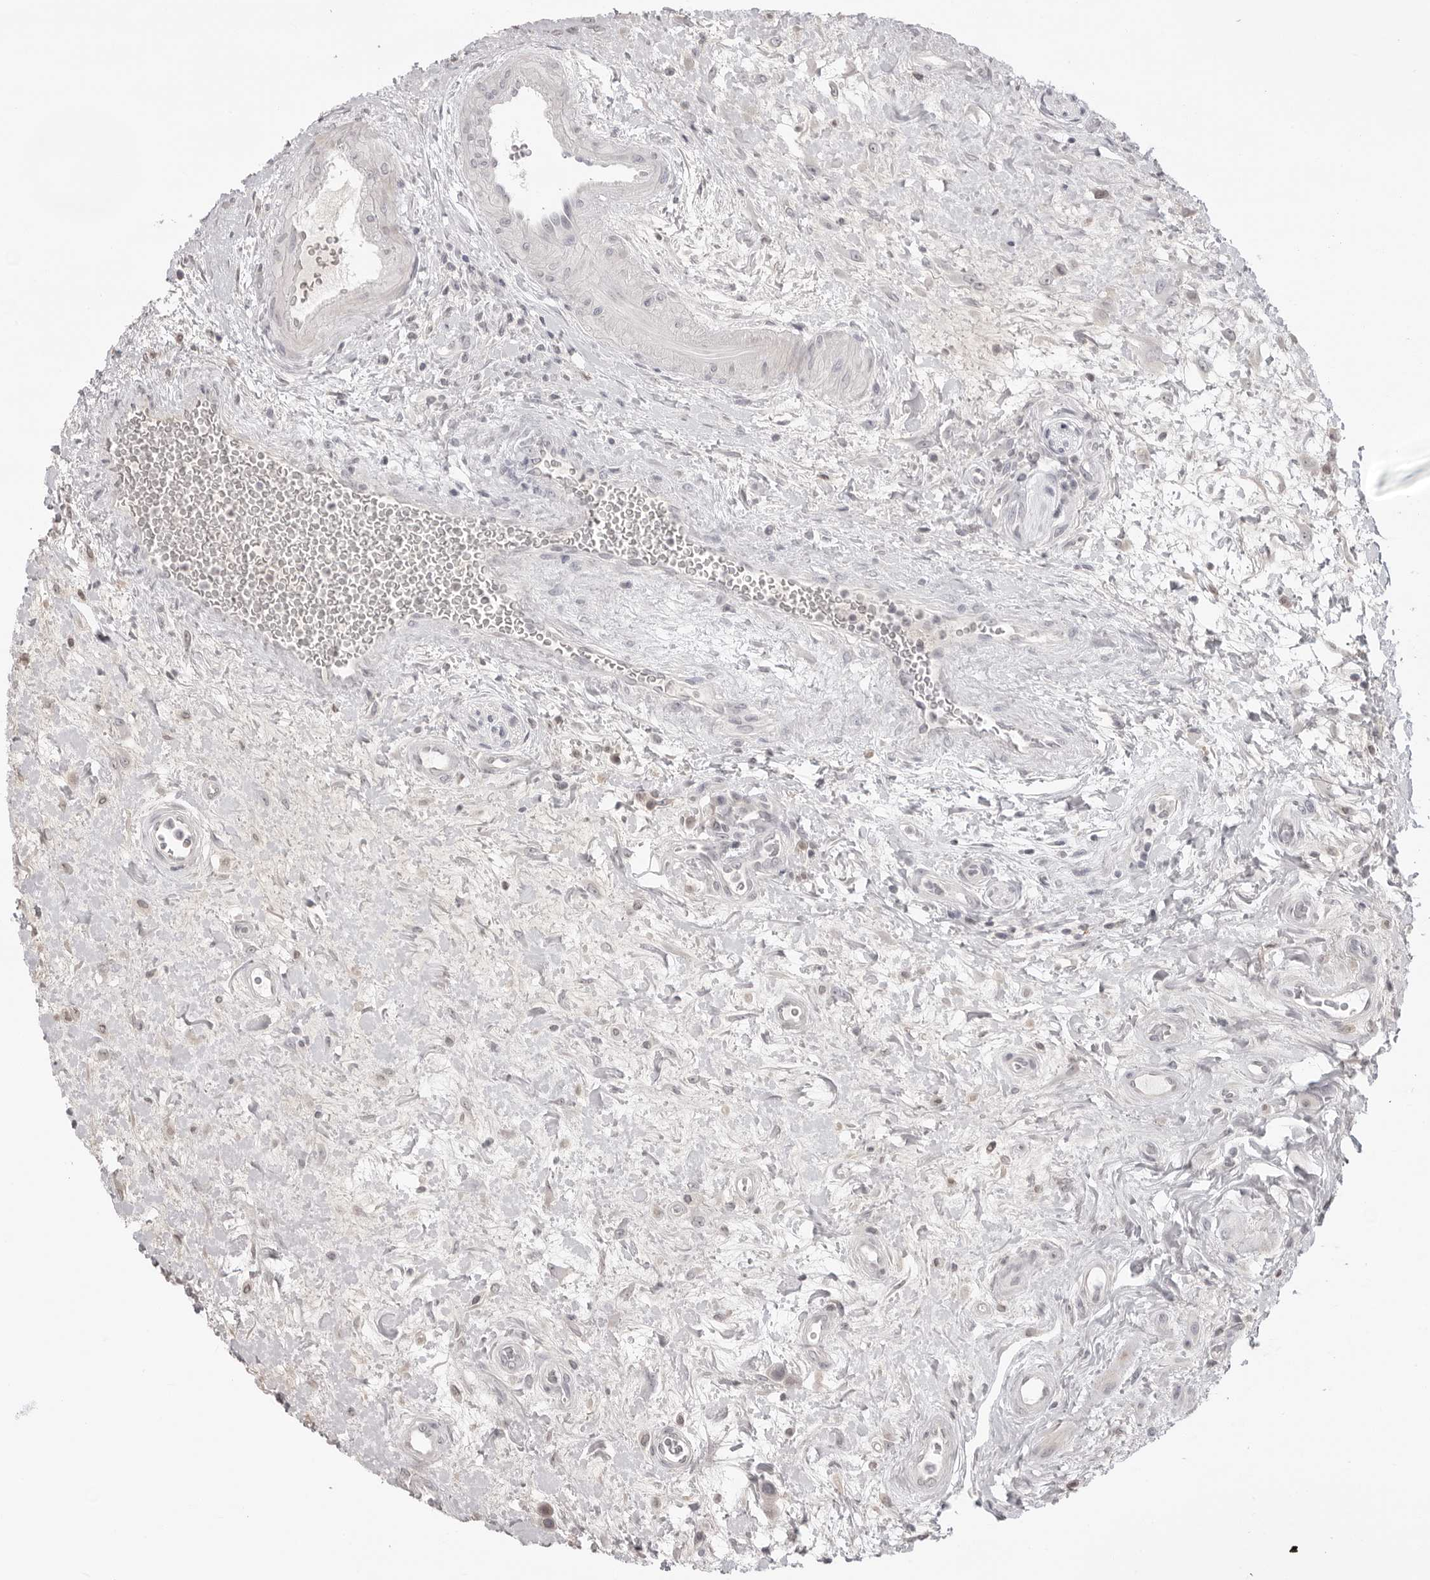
{"staining": {"intensity": "negative", "quantity": "none", "location": "none"}, "tissue": "urothelial cancer", "cell_type": "Tumor cells", "image_type": "cancer", "snomed": [{"axis": "morphology", "description": "Urothelial carcinoma, High grade"}, {"axis": "topography", "description": "Urinary bladder"}], "caption": "High-grade urothelial carcinoma was stained to show a protein in brown. There is no significant positivity in tumor cells. (DAB (3,3'-diaminobenzidine) immunohistochemistry (IHC) visualized using brightfield microscopy, high magnification).", "gene": "ACP6", "patient": {"sex": "male", "age": 50}}